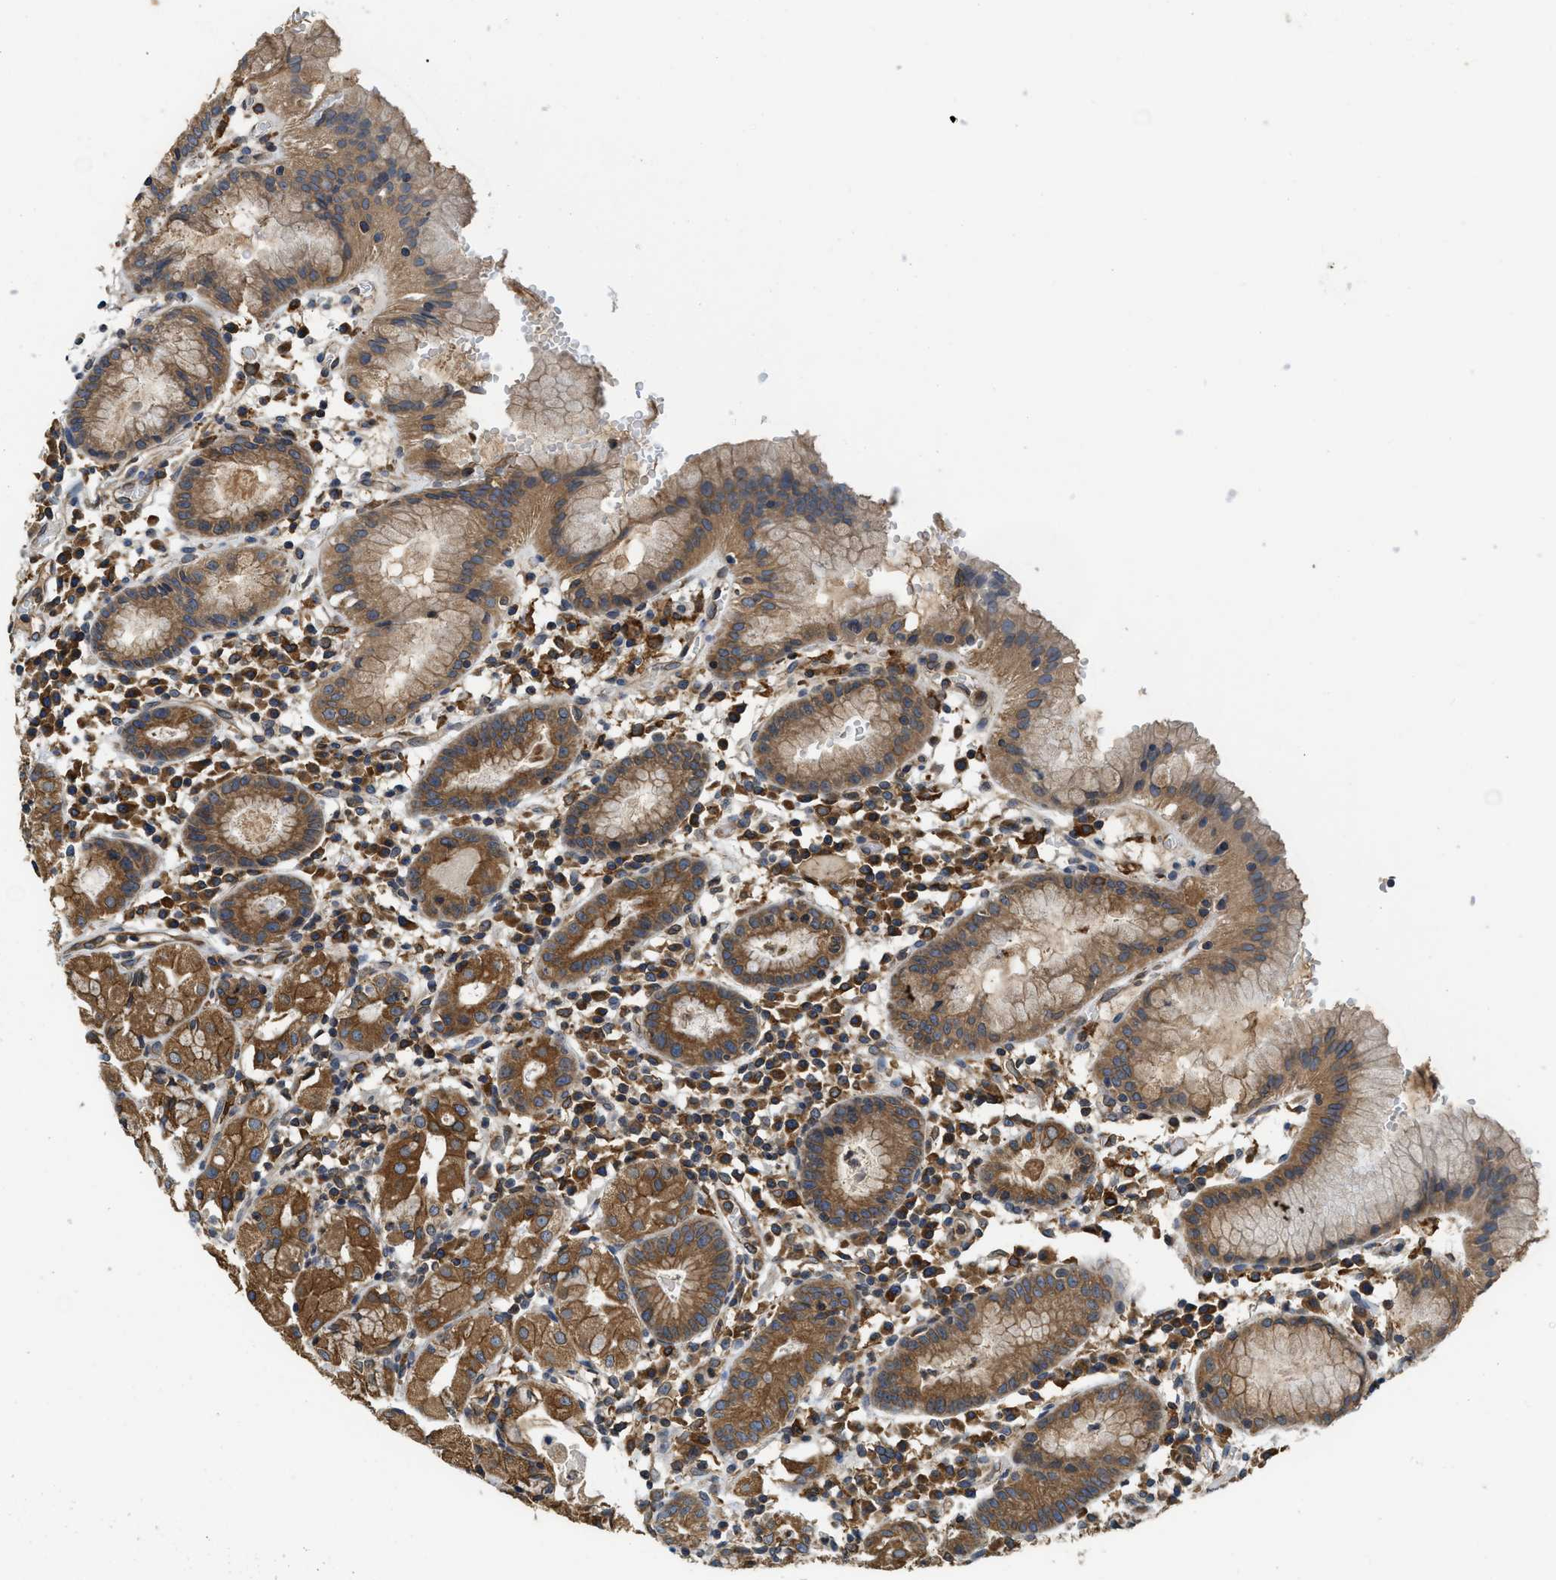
{"staining": {"intensity": "moderate", "quantity": ">75%", "location": "cytoplasmic/membranous"}, "tissue": "stomach", "cell_type": "Glandular cells", "image_type": "normal", "snomed": [{"axis": "morphology", "description": "Normal tissue, NOS"}, {"axis": "topography", "description": "Stomach"}, {"axis": "topography", "description": "Stomach, lower"}], "caption": "A micrograph showing moderate cytoplasmic/membranous expression in about >75% of glandular cells in normal stomach, as visualized by brown immunohistochemical staining.", "gene": "BCAP31", "patient": {"sex": "female", "age": 75}}